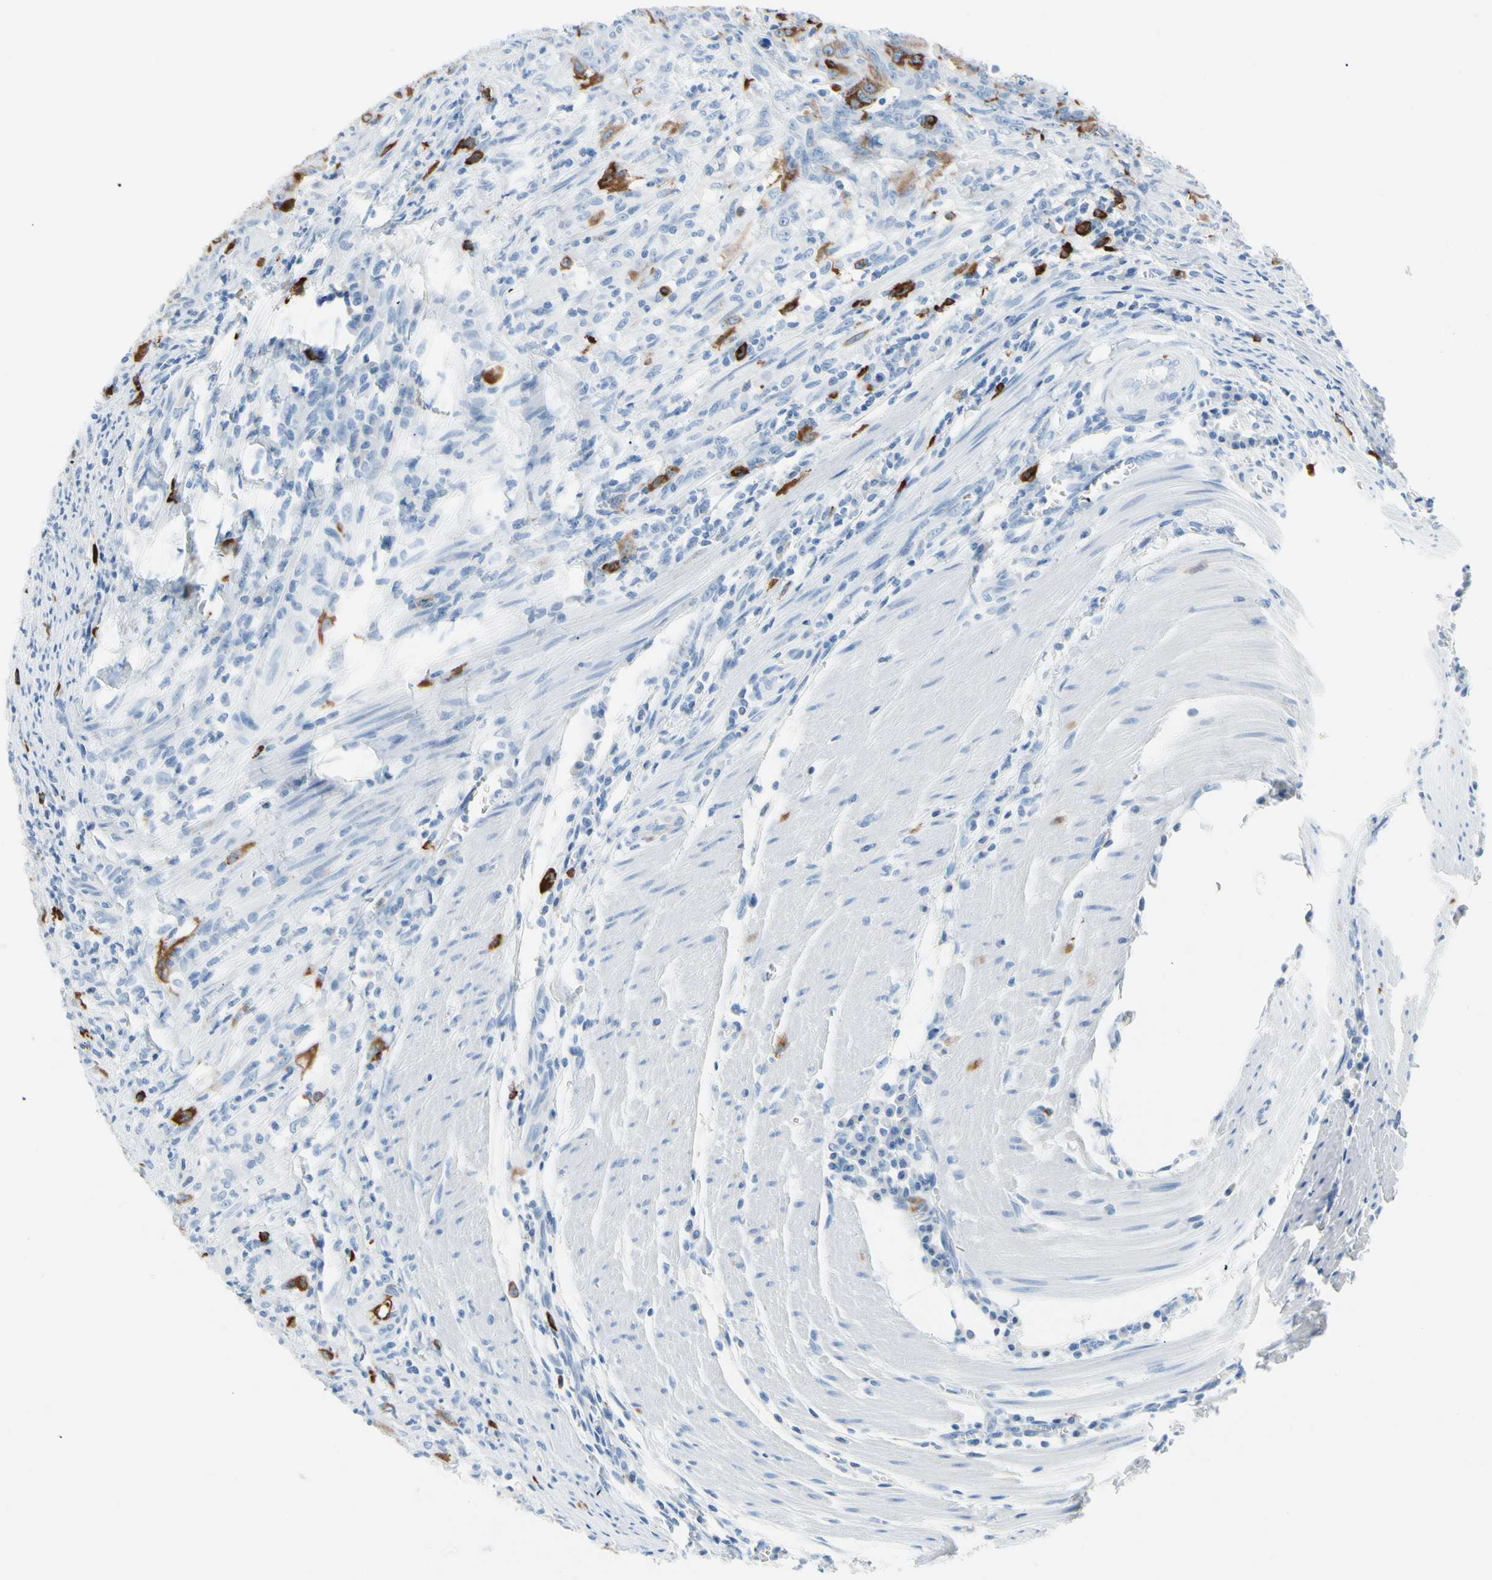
{"staining": {"intensity": "moderate", "quantity": ">75%", "location": "cytoplasmic/membranous"}, "tissue": "colorectal cancer", "cell_type": "Tumor cells", "image_type": "cancer", "snomed": [{"axis": "morphology", "description": "Adenocarcinoma, NOS"}, {"axis": "topography", "description": "Colon"}], "caption": "There is medium levels of moderate cytoplasmic/membranous staining in tumor cells of adenocarcinoma (colorectal), as demonstrated by immunohistochemical staining (brown color).", "gene": "TACC3", "patient": {"sex": "male", "age": 45}}